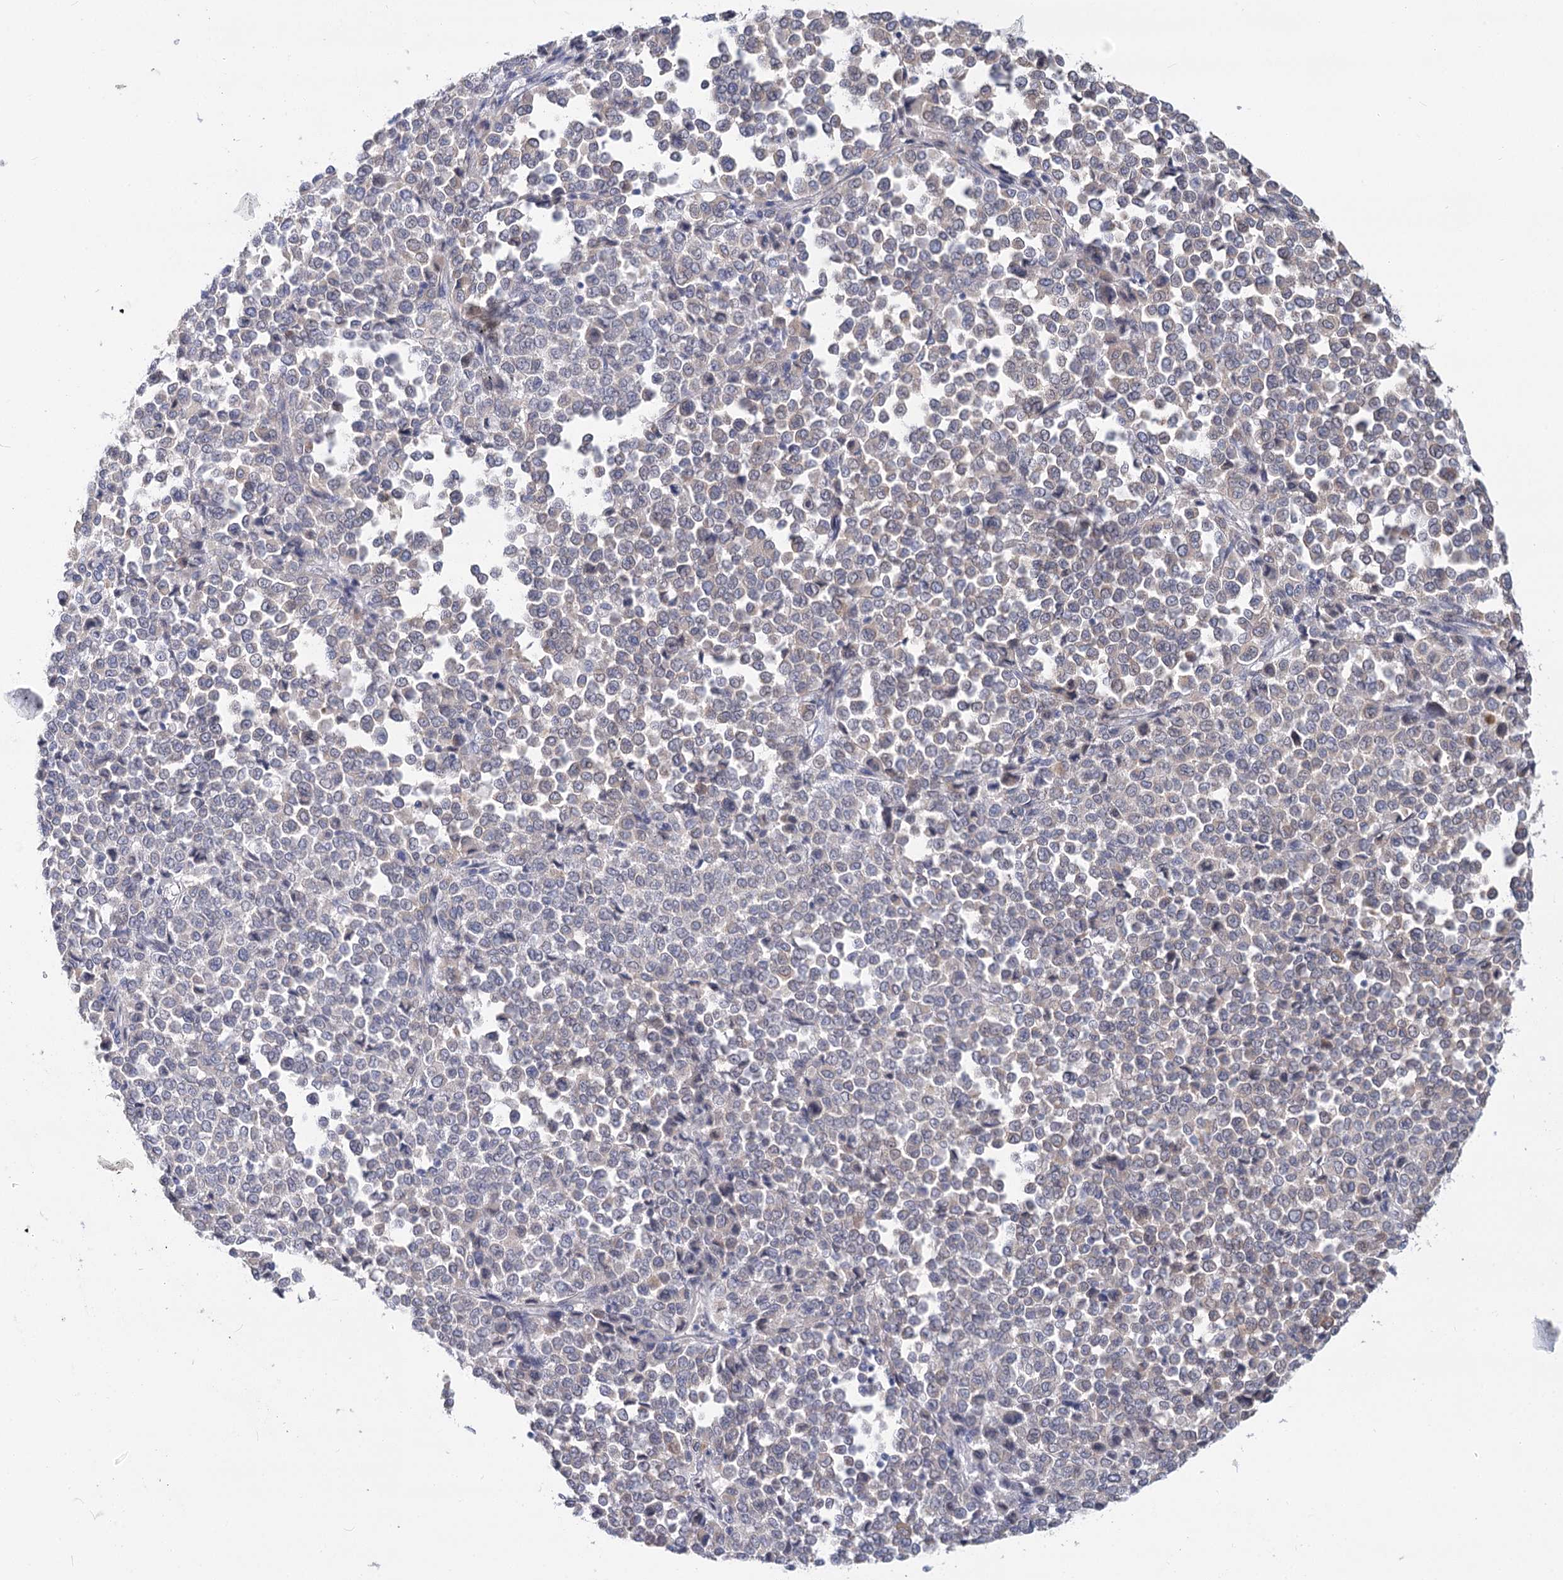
{"staining": {"intensity": "negative", "quantity": "none", "location": "none"}, "tissue": "melanoma", "cell_type": "Tumor cells", "image_type": "cancer", "snomed": [{"axis": "morphology", "description": "Malignant melanoma, Metastatic site"}, {"axis": "topography", "description": "Pancreas"}], "caption": "An image of human malignant melanoma (metastatic site) is negative for staining in tumor cells.", "gene": "TEX12", "patient": {"sex": "female", "age": 30}}